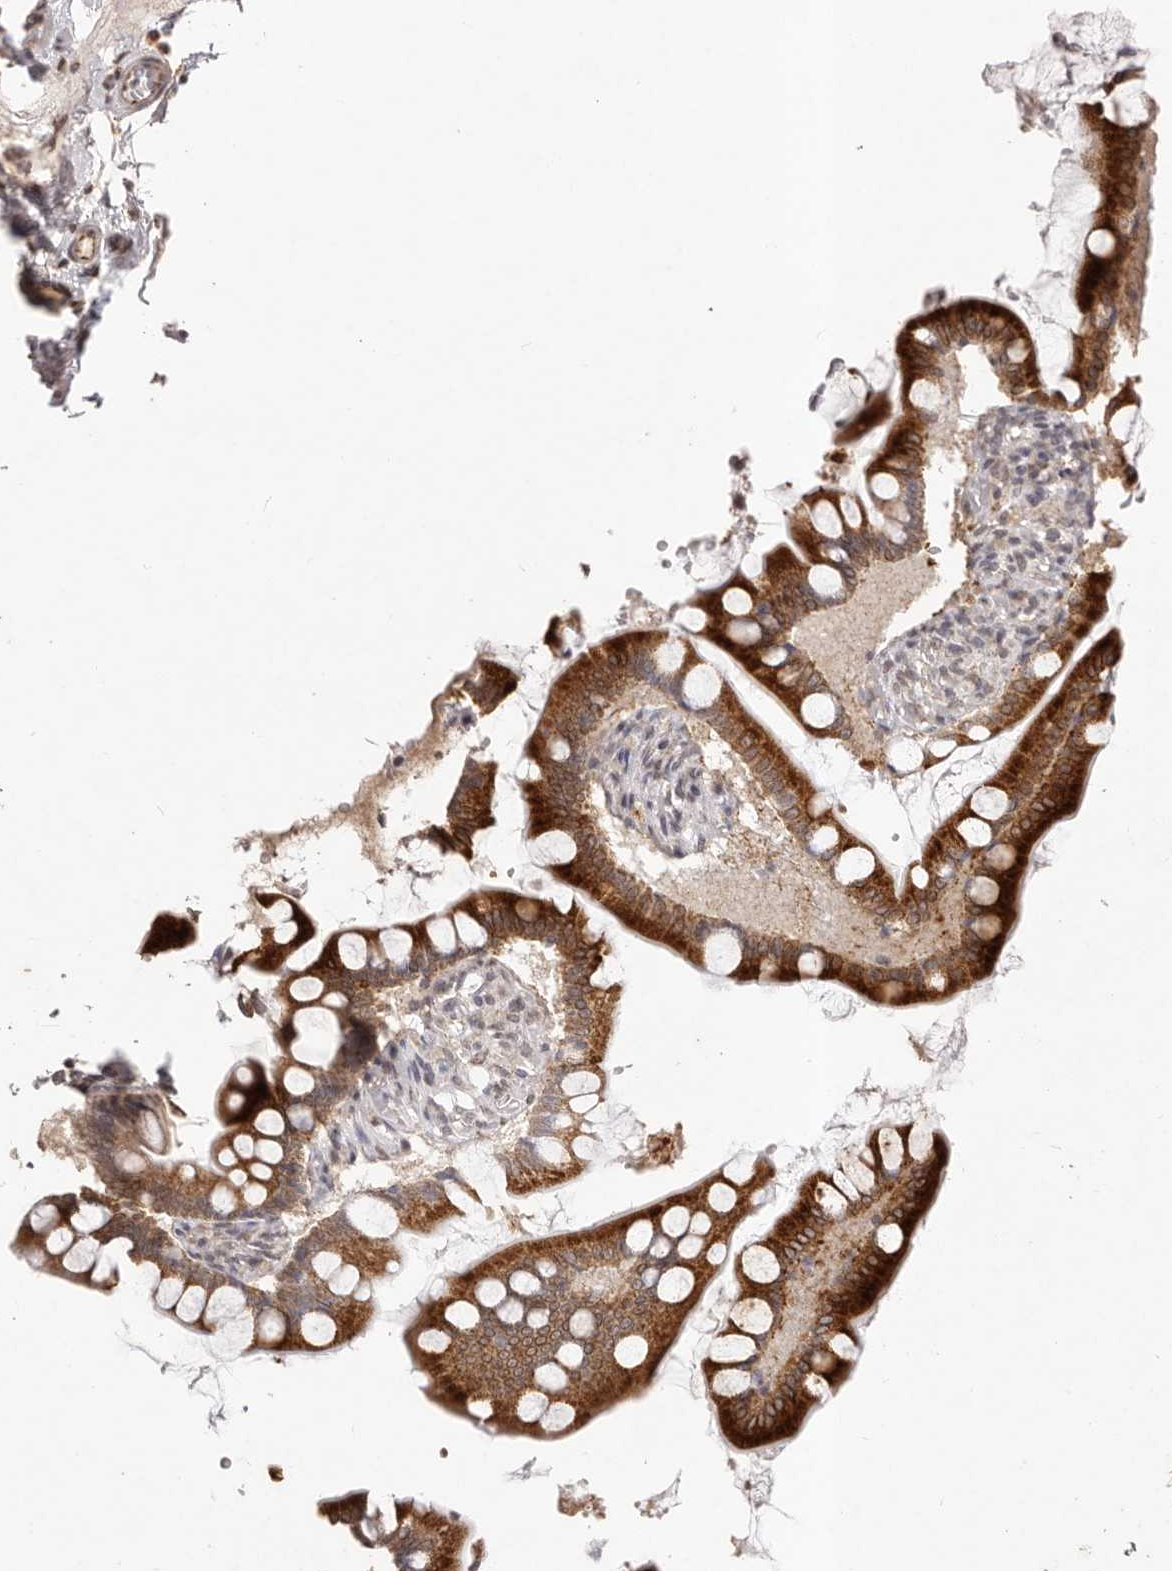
{"staining": {"intensity": "strong", "quantity": ">75%", "location": "cytoplasmic/membranous,nuclear"}, "tissue": "small intestine", "cell_type": "Glandular cells", "image_type": "normal", "snomed": [{"axis": "morphology", "description": "Normal tissue, NOS"}, {"axis": "topography", "description": "Small intestine"}], "caption": "This micrograph demonstrates immunohistochemistry staining of unremarkable human small intestine, with high strong cytoplasmic/membranous,nuclear positivity in about >75% of glandular cells.", "gene": "RPS6KA5", "patient": {"sex": "male", "age": 41}}